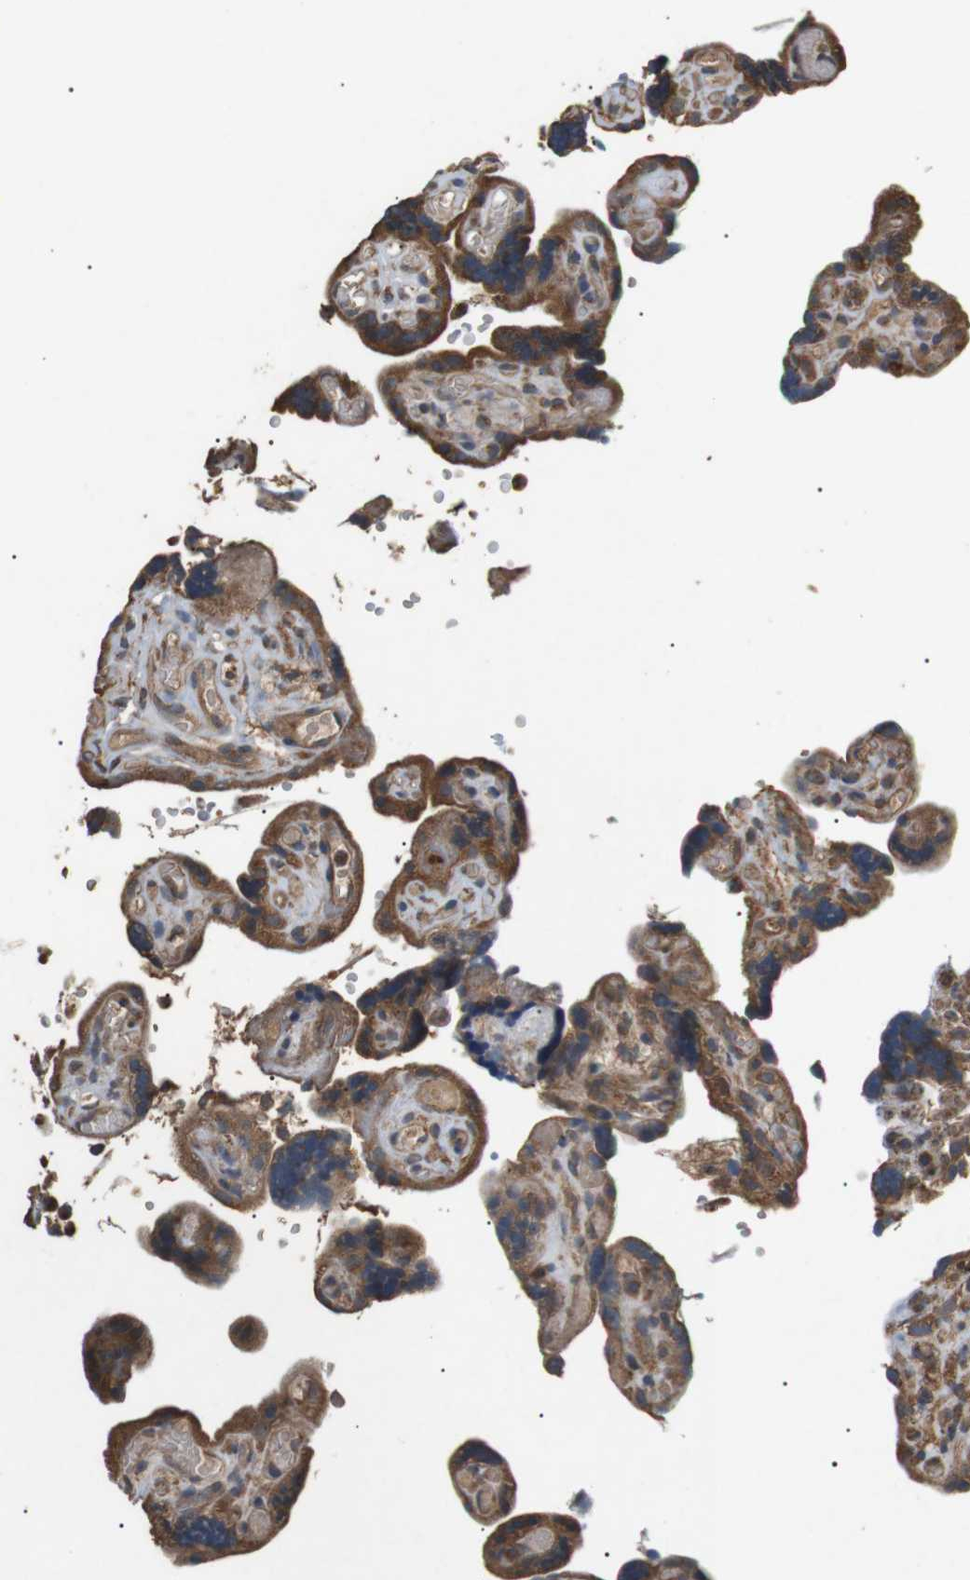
{"staining": {"intensity": "strong", "quantity": ">75%", "location": "cytoplasmic/membranous"}, "tissue": "placenta", "cell_type": "Decidual cells", "image_type": "normal", "snomed": [{"axis": "morphology", "description": "Normal tissue, NOS"}, {"axis": "topography", "description": "Placenta"}], "caption": "This micrograph reveals immunohistochemistry staining of unremarkable placenta, with high strong cytoplasmic/membranous positivity in about >75% of decidual cells.", "gene": "TBC1D15", "patient": {"sex": "female", "age": 30}}